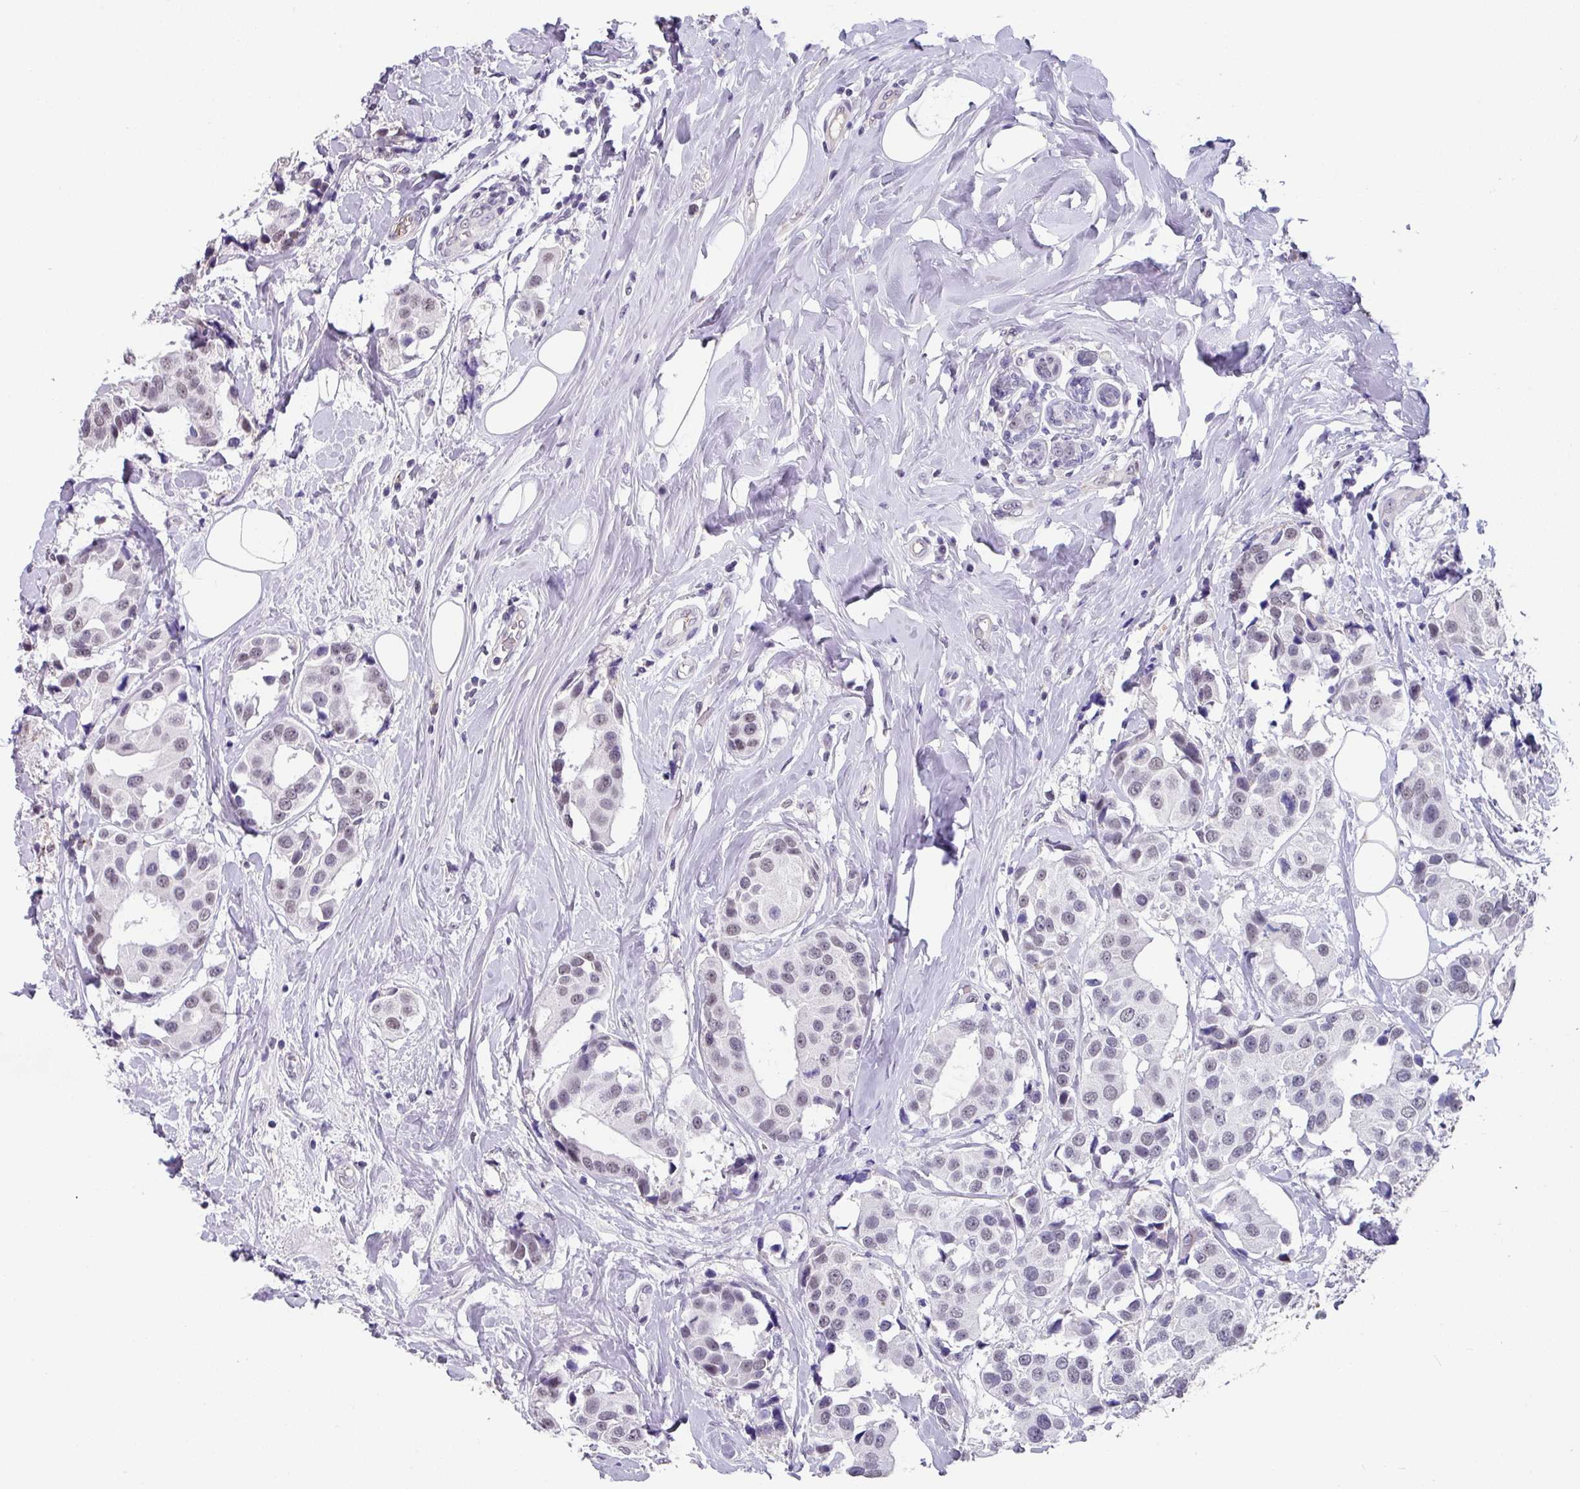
{"staining": {"intensity": "weak", "quantity": ">75%", "location": "nuclear"}, "tissue": "breast cancer", "cell_type": "Tumor cells", "image_type": "cancer", "snomed": [{"axis": "morphology", "description": "Normal tissue, NOS"}, {"axis": "morphology", "description": "Duct carcinoma"}, {"axis": "topography", "description": "Breast"}], "caption": "This photomicrograph exhibits immunohistochemistry (IHC) staining of human breast cancer, with low weak nuclear positivity in about >75% of tumor cells.", "gene": "C1QB", "patient": {"sex": "female", "age": 39}}